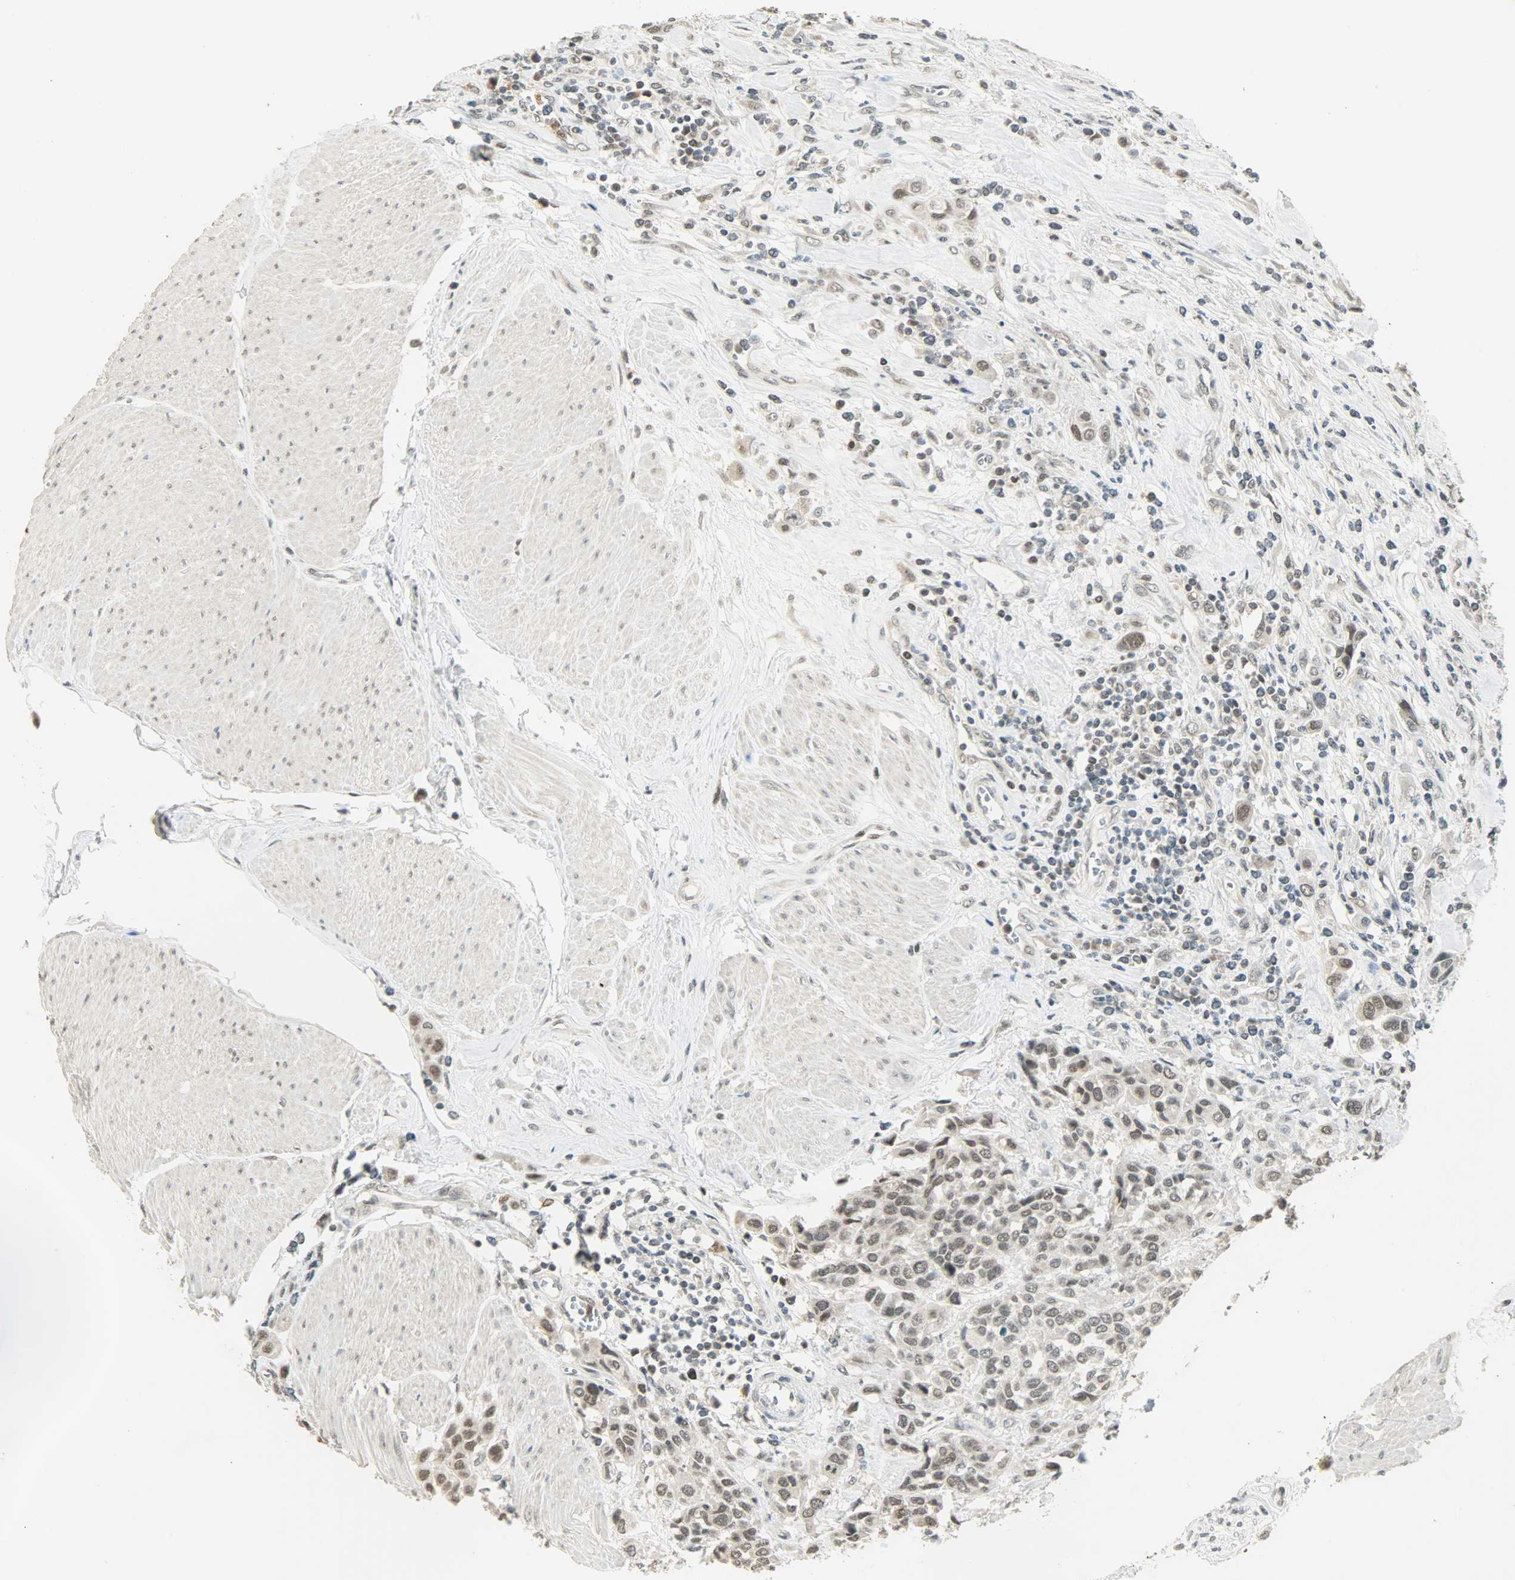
{"staining": {"intensity": "weak", "quantity": "<25%", "location": "nuclear"}, "tissue": "urothelial cancer", "cell_type": "Tumor cells", "image_type": "cancer", "snomed": [{"axis": "morphology", "description": "Urothelial carcinoma, High grade"}, {"axis": "topography", "description": "Urinary bladder"}], "caption": "A photomicrograph of human urothelial cancer is negative for staining in tumor cells.", "gene": "SMARCA5", "patient": {"sex": "male", "age": 50}}